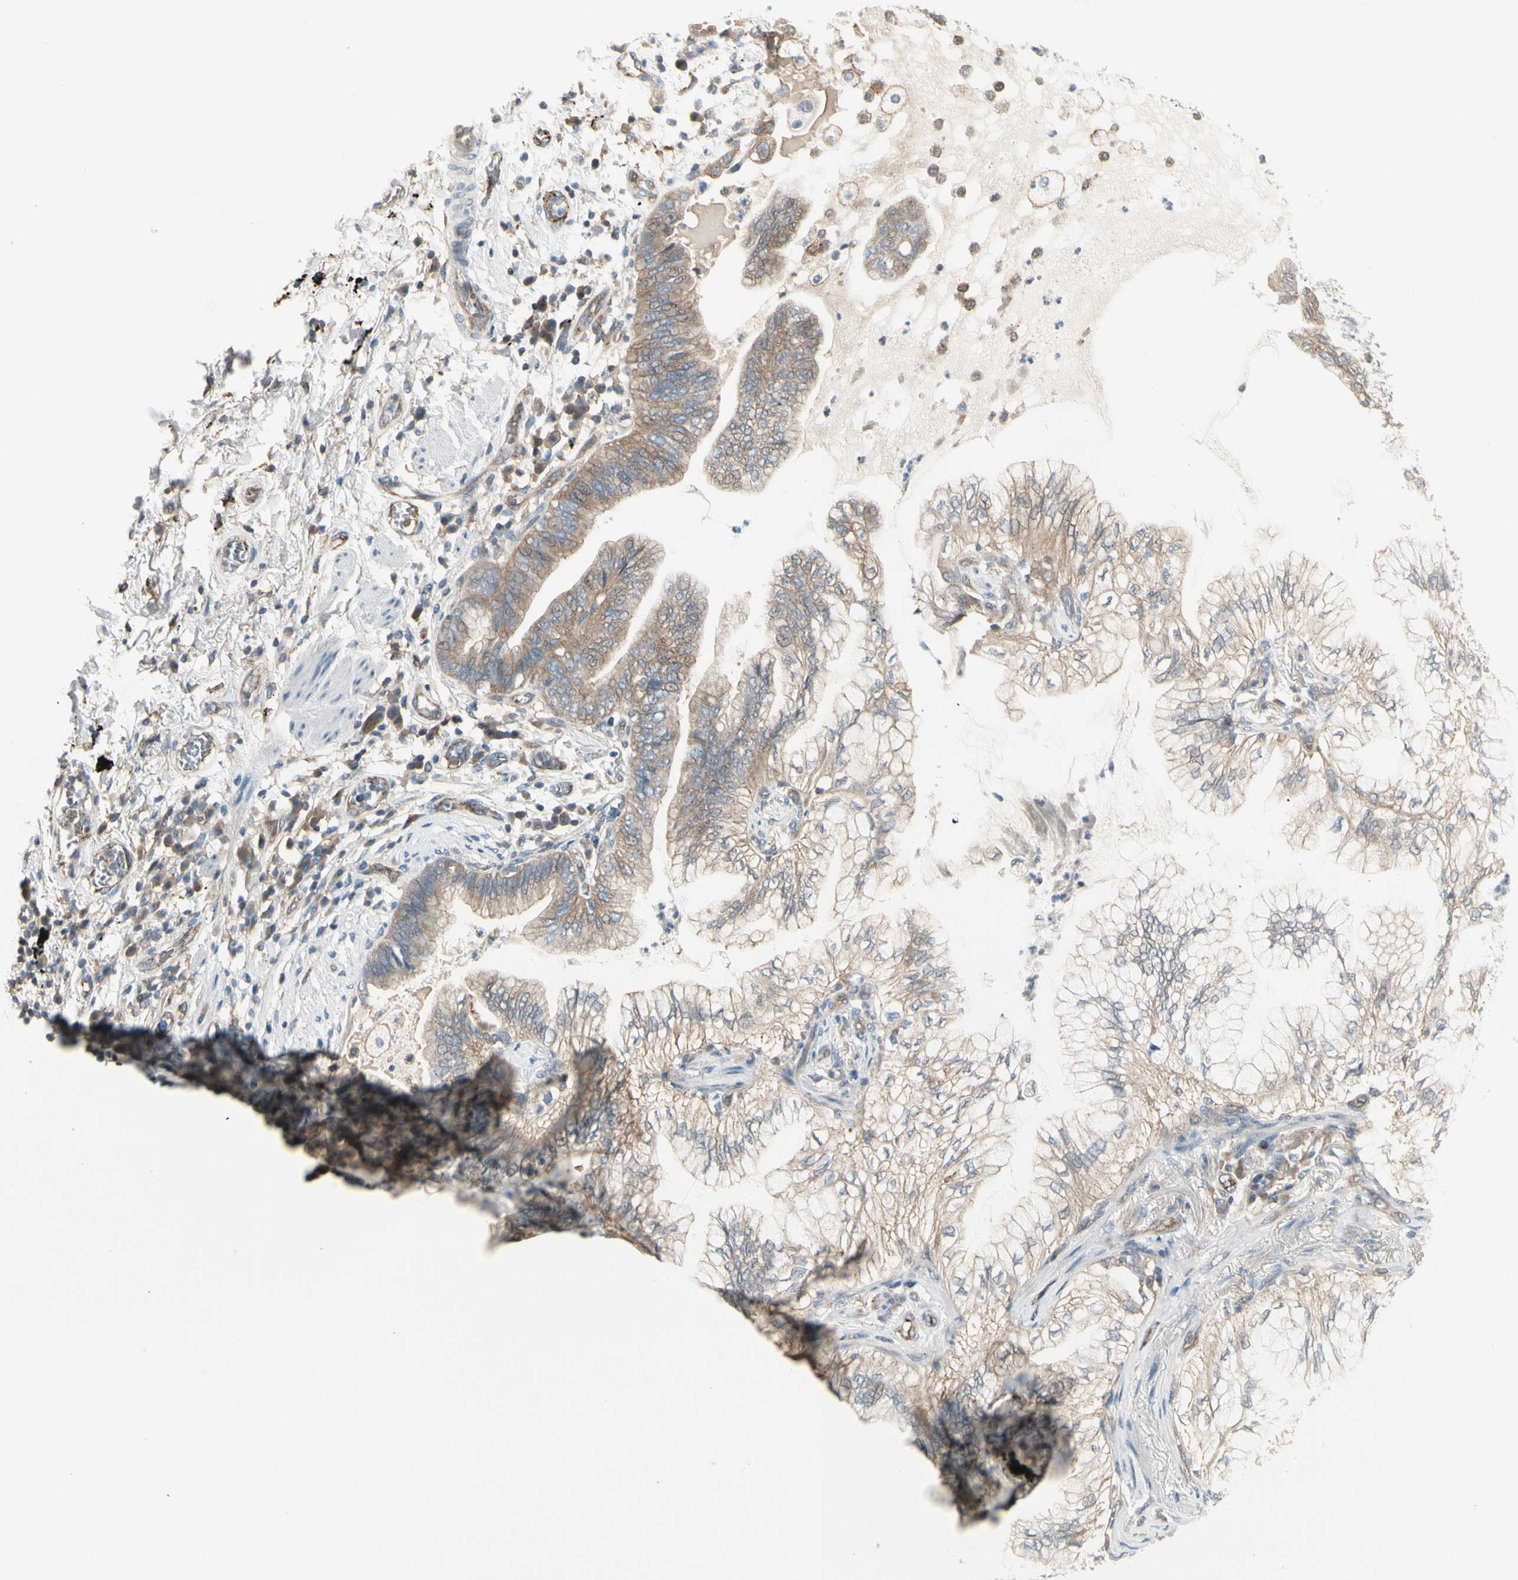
{"staining": {"intensity": "weak", "quantity": ">75%", "location": "cytoplasmic/membranous"}, "tissue": "lung cancer", "cell_type": "Tumor cells", "image_type": "cancer", "snomed": [{"axis": "morphology", "description": "Normal tissue, NOS"}, {"axis": "morphology", "description": "Adenocarcinoma, NOS"}, {"axis": "topography", "description": "Bronchus"}, {"axis": "topography", "description": "Lung"}], "caption": "Protein staining demonstrates weak cytoplasmic/membranous expression in about >75% of tumor cells in lung adenocarcinoma.", "gene": "AGFG1", "patient": {"sex": "female", "age": 70}}